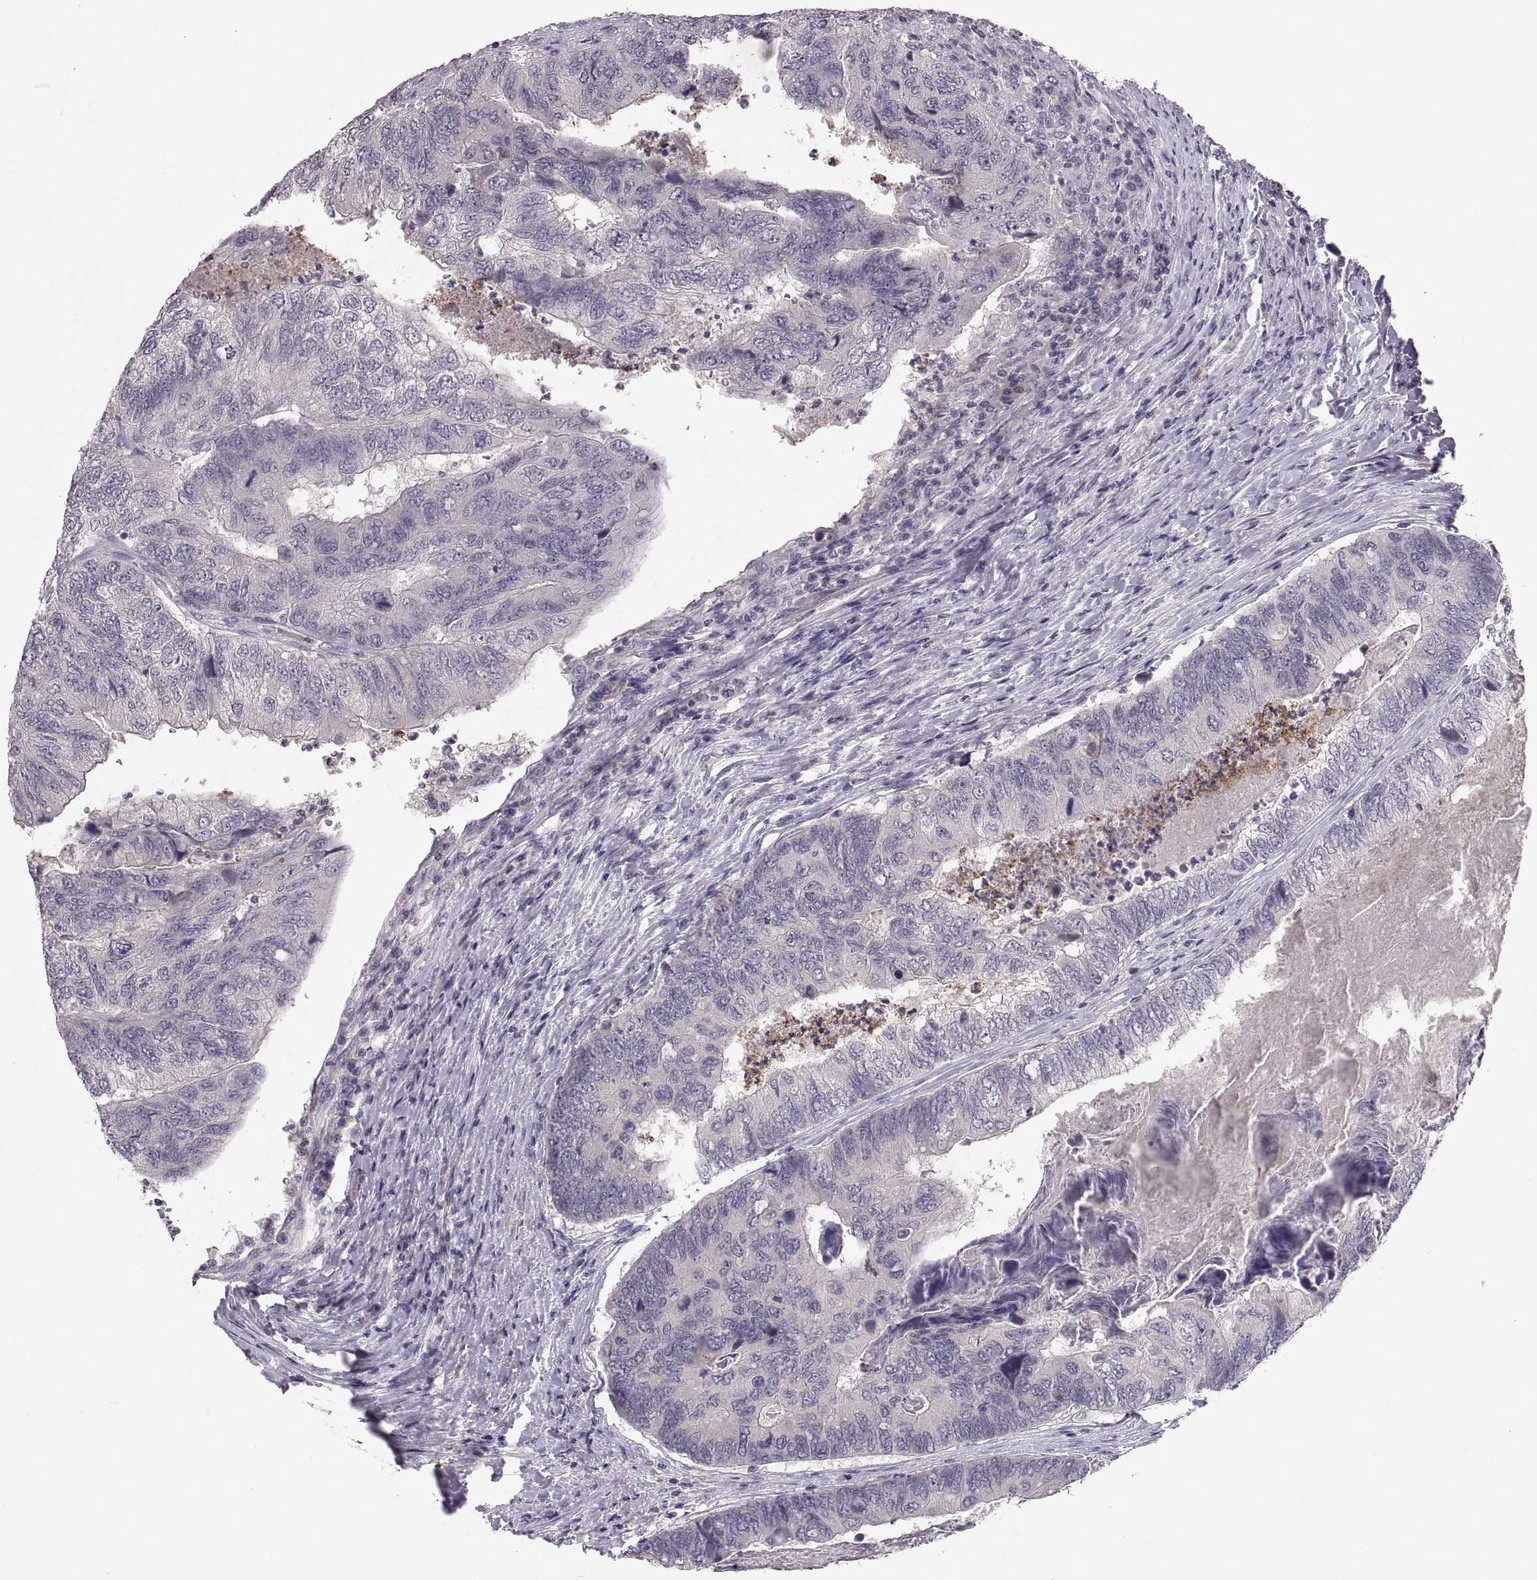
{"staining": {"intensity": "negative", "quantity": "none", "location": "none"}, "tissue": "colorectal cancer", "cell_type": "Tumor cells", "image_type": "cancer", "snomed": [{"axis": "morphology", "description": "Adenocarcinoma, NOS"}, {"axis": "topography", "description": "Colon"}], "caption": "Immunohistochemistry of human colorectal cancer exhibits no positivity in tumor cells.", "gene": "PAX2", "patient": {"sex": "female", "age": 67}}